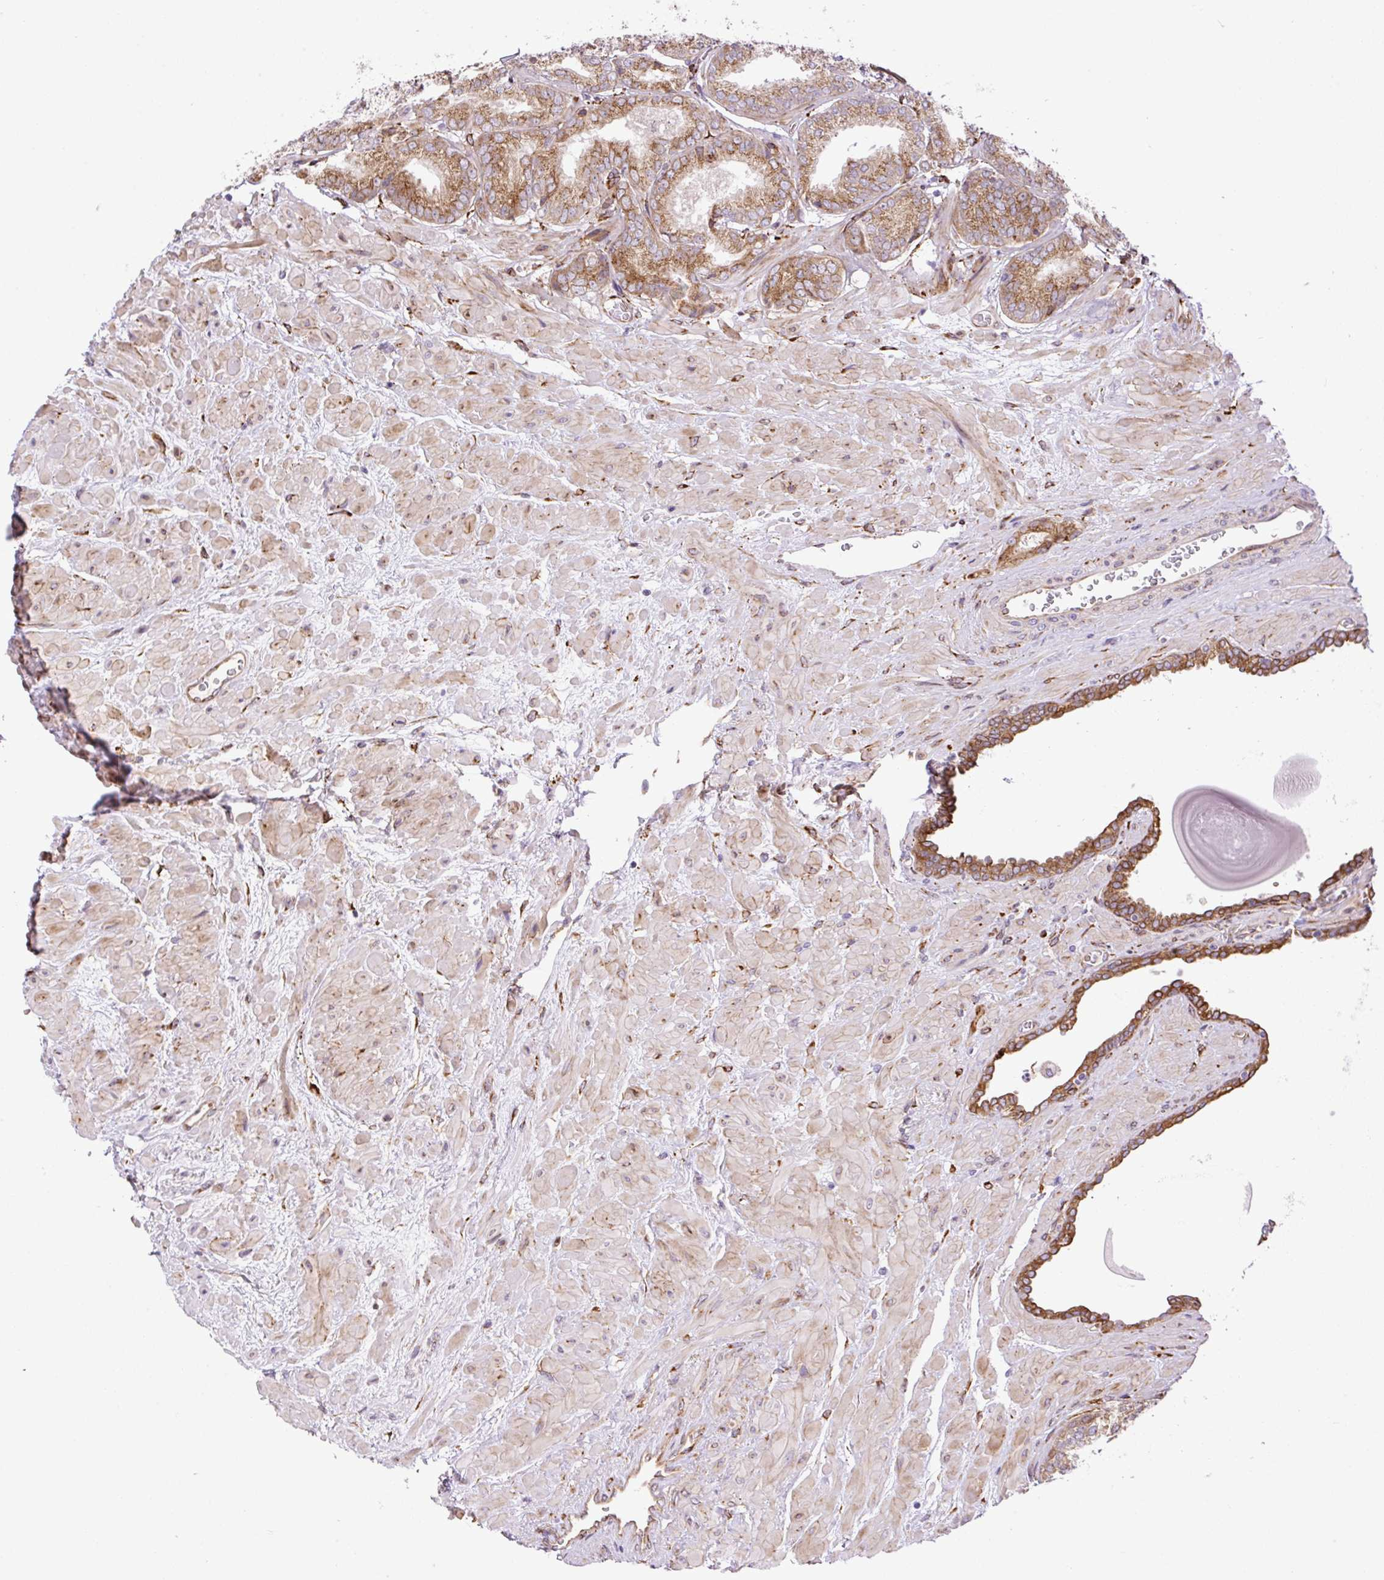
{"staining": {"intensity": "moderate", "quantity": ">75%", "location": "cytoplasmic/membranous"}, "tissue": "prostate cancer", "cell_type": "Tumor cells", "image_type": "cancer", "snomed": [{"axis": "morphology", "description": "Adenocarcinoma, High grade"}, {"axis": "topography", "description": "Prostate"}], "caption": "A photomicrograph of human high-grade adenocarcinoma (prostate) stained for a protein reveals moderate cytoplasmic/membranous brown staining in tumor cells.", "gene": "RAB30", "patient": {"sex": "male", "age": 68}}